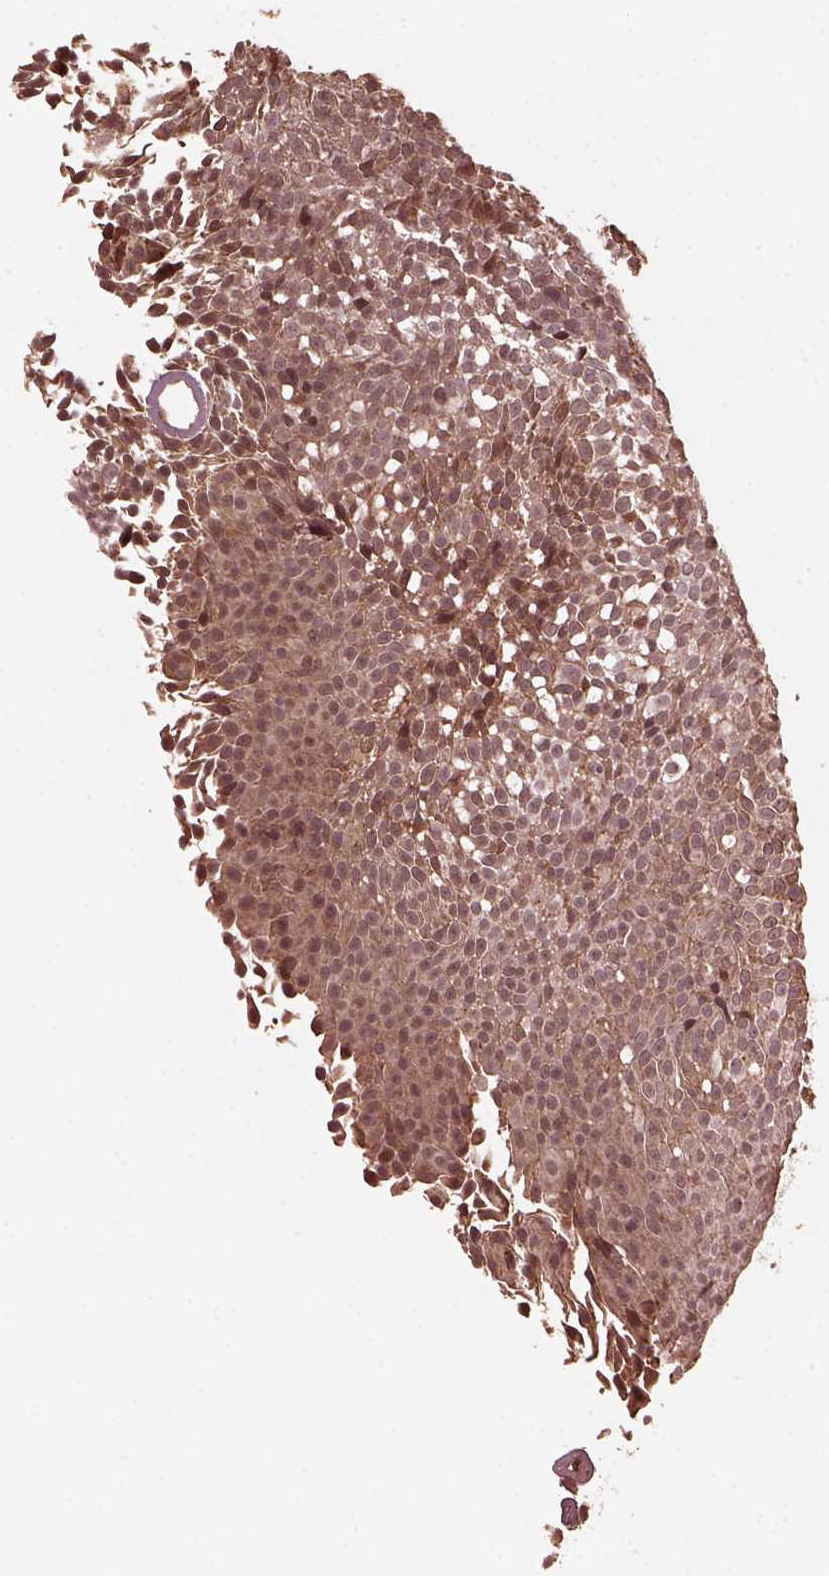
{"staining": {"intensity": "weak", "quantity": ">75%", "location": "cytoplasmic/membranous"}, "tissue": "urothelial cancer", "cell_type": "Tumor cells", "image_type": "cancer", "snomed": [{"axis": "morphology", "description": "Urothelial carcinoma, Low grade"}, {"axis": "topography", "description": "Urinary bladder"}], "caption": "Low-grade urothelial carcinoma stained with a protein marker shows weak staining in tumor cells.", "gene": "ZNF292", "patient": {"sex": "male", "age": 77}}